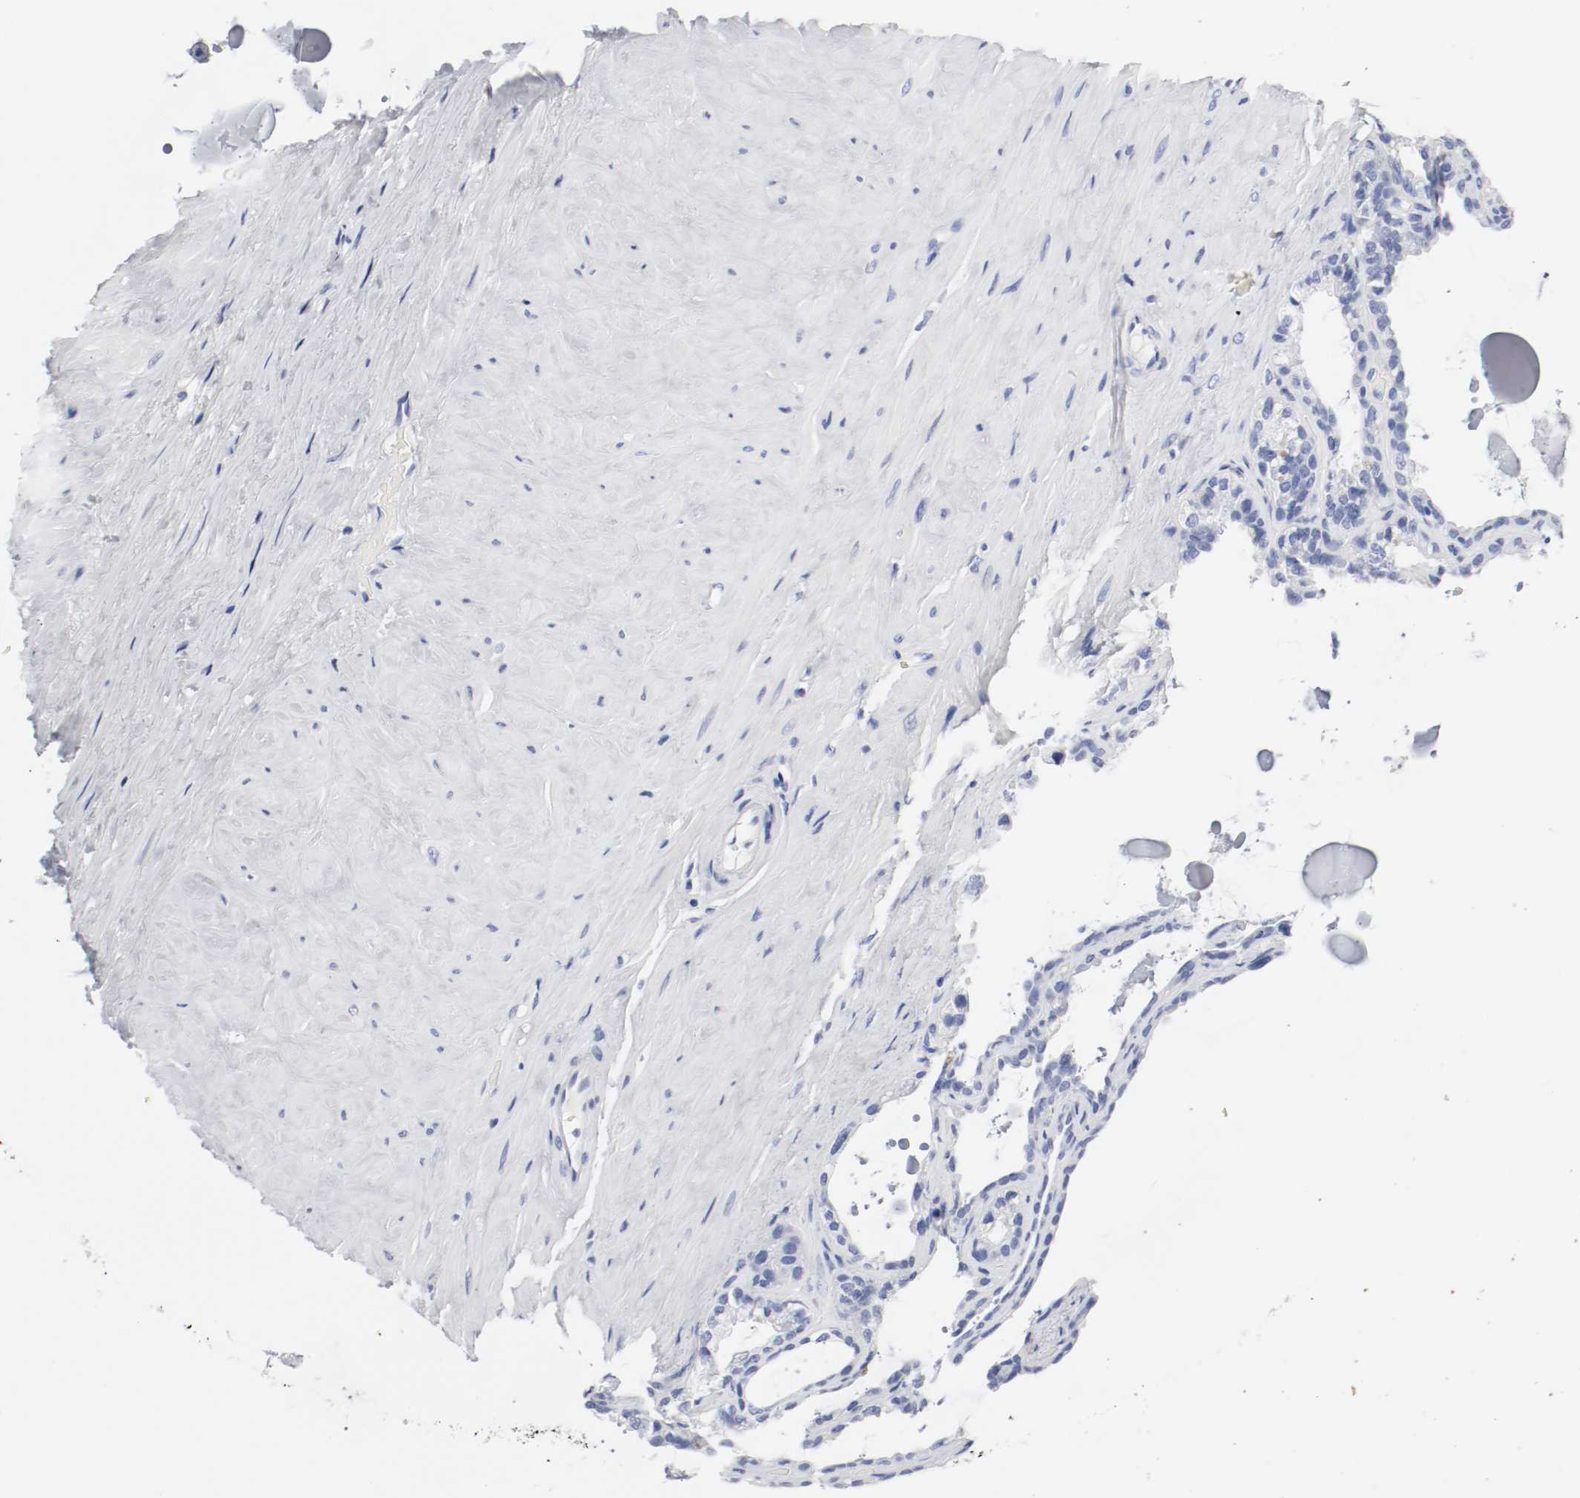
{"staining": {"intensity": "negative", "quantity": "none", "location": "none"}, "tissue": "seminal vesicle", "cell_type": "Glandular cells", "image_type": "normal", "snomed": [{"axis": "morphology", "description": "Normal tissue, NOS"}, {"axis": "morphology", "description": "Inflammation, NOS"}, {"axis": "topography", "description": "Urinary bladder"}, {"axis": "topography", "description": "Prostate"}, {"axis": "topography", "description": "Seminal veicle"}], "caption": "Human seminal vesicle stained for a protein using immunohistochemistry (IHC) demonstrates no positivity in glandular cells.", "gene": "GAD1", "patient": {"sex": "male", "age": 82}}